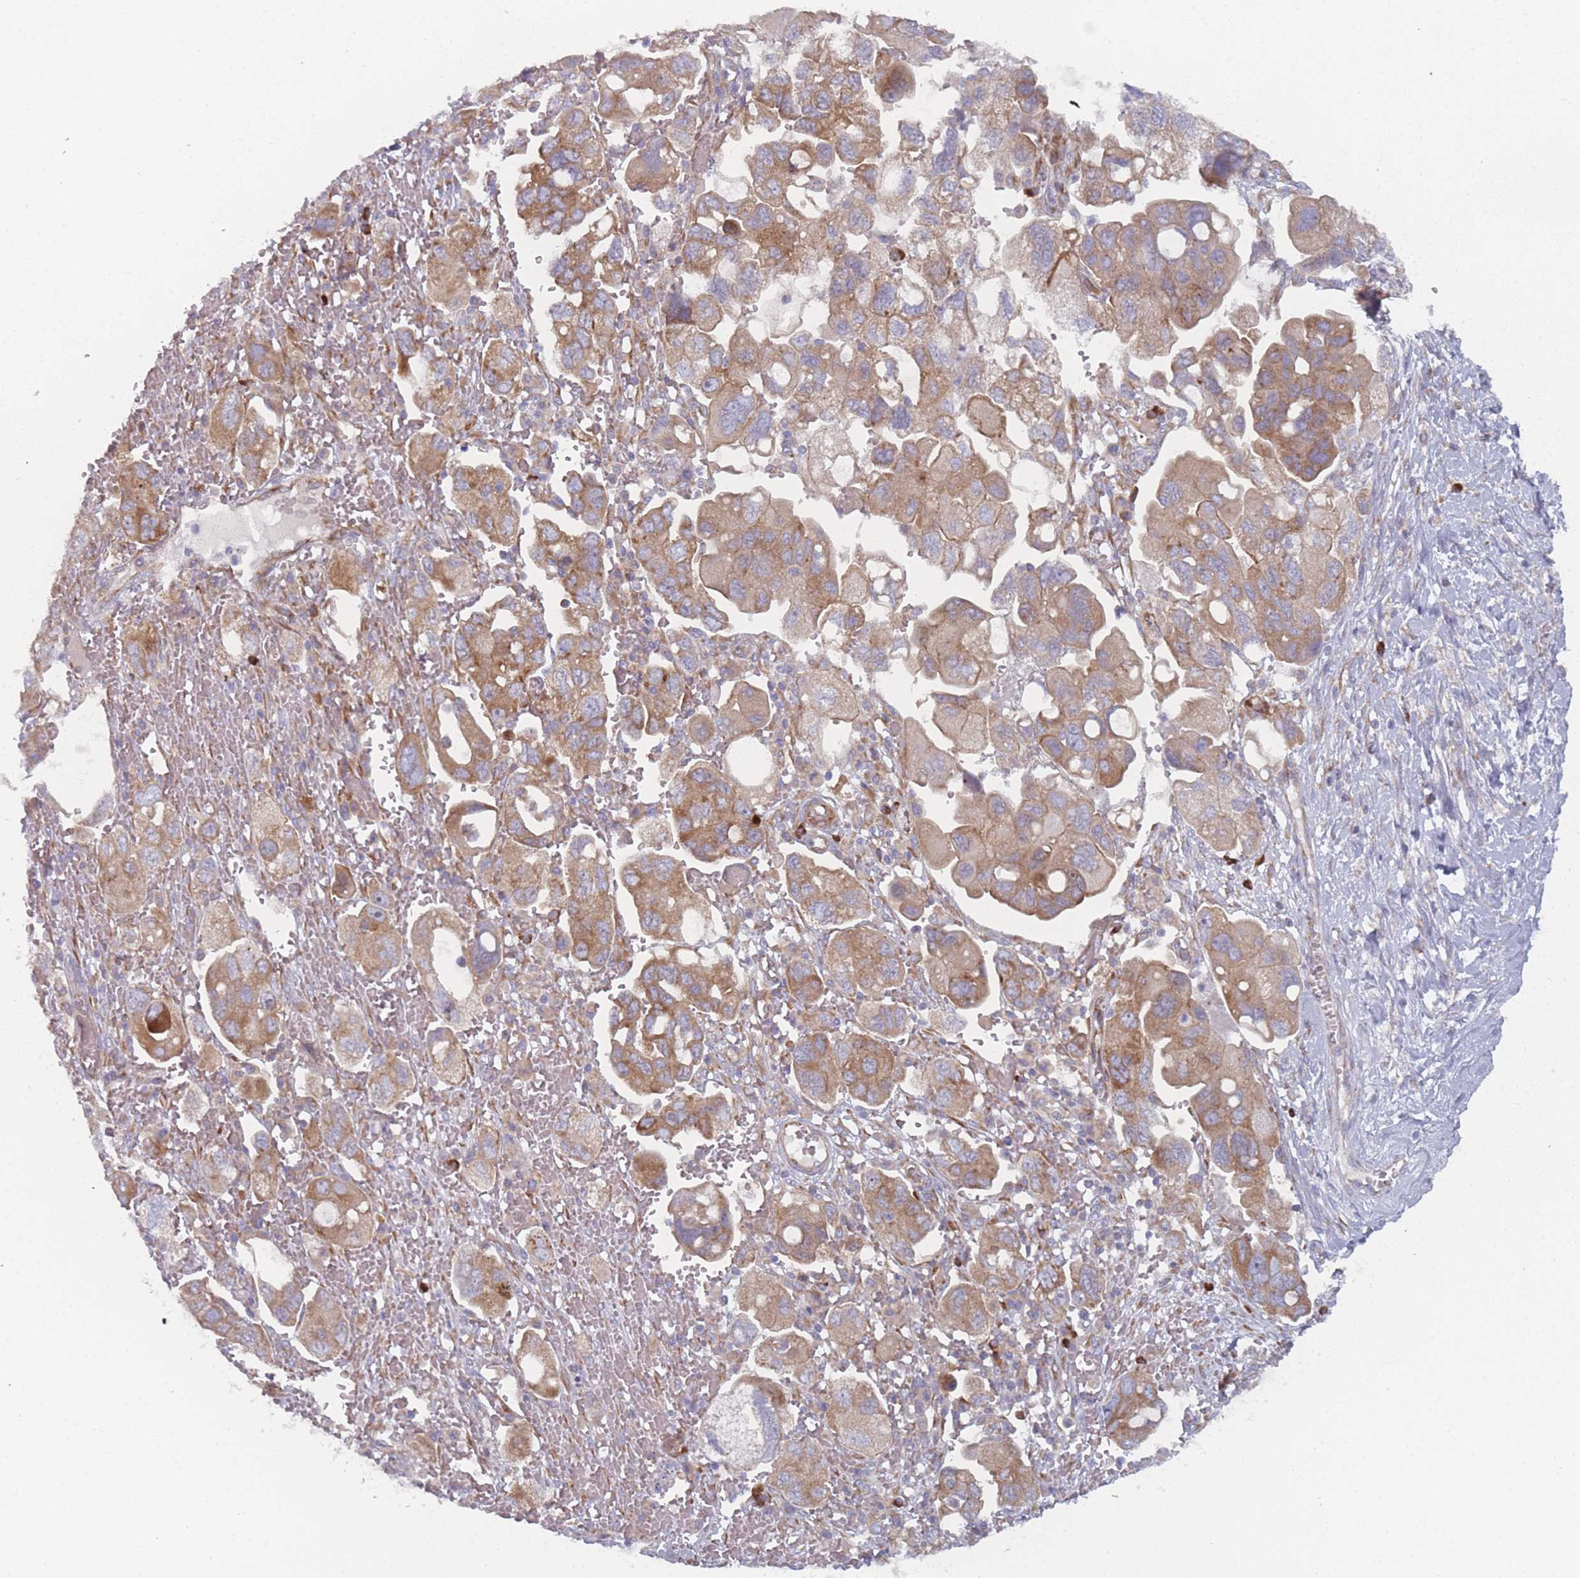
{"staining": {"intensity": "moderate", "quantity": ">75%", "location": "cytoplasmic/membranous"}, "tissue": "ovarian cancer", "cell_type": "Tumor cells", "image_type": "cancer", "snomed": [{"axis": "morphology", "description": "Carcinoma, NOS"}, {"axis": "morphology", "description": "Cystadenocarcinoma, serous, NOS"}, {"axis": "topography", "description": "Ovary"}], "caption": "Protein expression by IHC shows moderate cytoplasmic/membranous staining in approximately >75% of tumor cells in ovarian cancer (serous cystadenocarcinoma).", "gene": "CACNG5", "patient": {"sex": "female", "age": 69}}